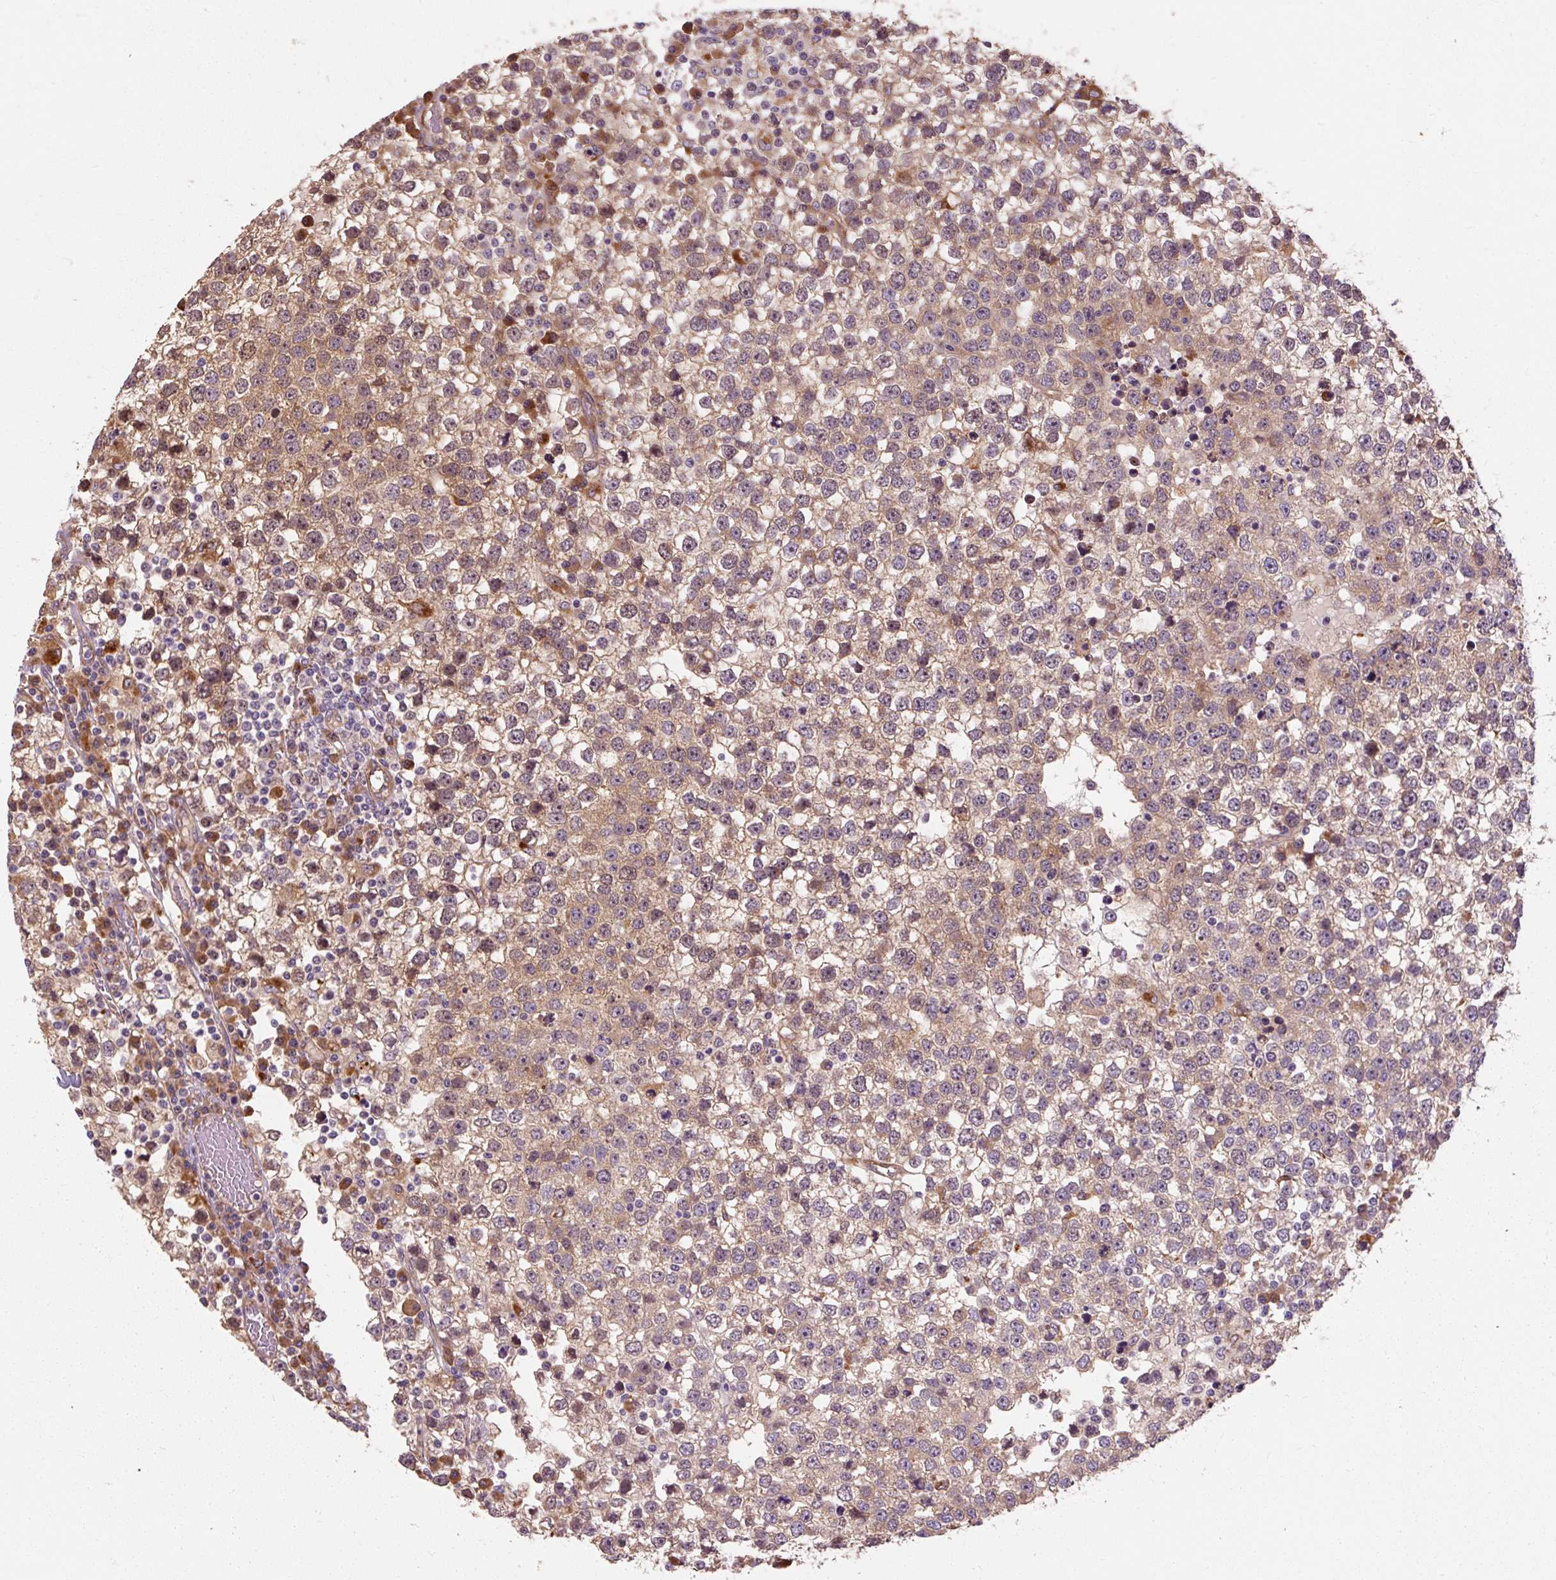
{"staining": {"intensity": "weak", "quantity": "25%-75%", "location": "cytoplasmic/membranous"}, "tissue": "testis cancer", "cell_type": "Tumor cells", "image_type": "cancer", "snomed": [{"axis": "morphology", "description": "Seminoma, NOS"}, {"axis": "topography", "description": "Testis"}], "caption": "Testis seminoma stained with DAB IHC reveals low levels of weak cytoplasmic/membranous positivity in about 25%-75% of tumor cells.", "gene": "TBC1D4", "patient": {"sex": "male", "age": 65}}